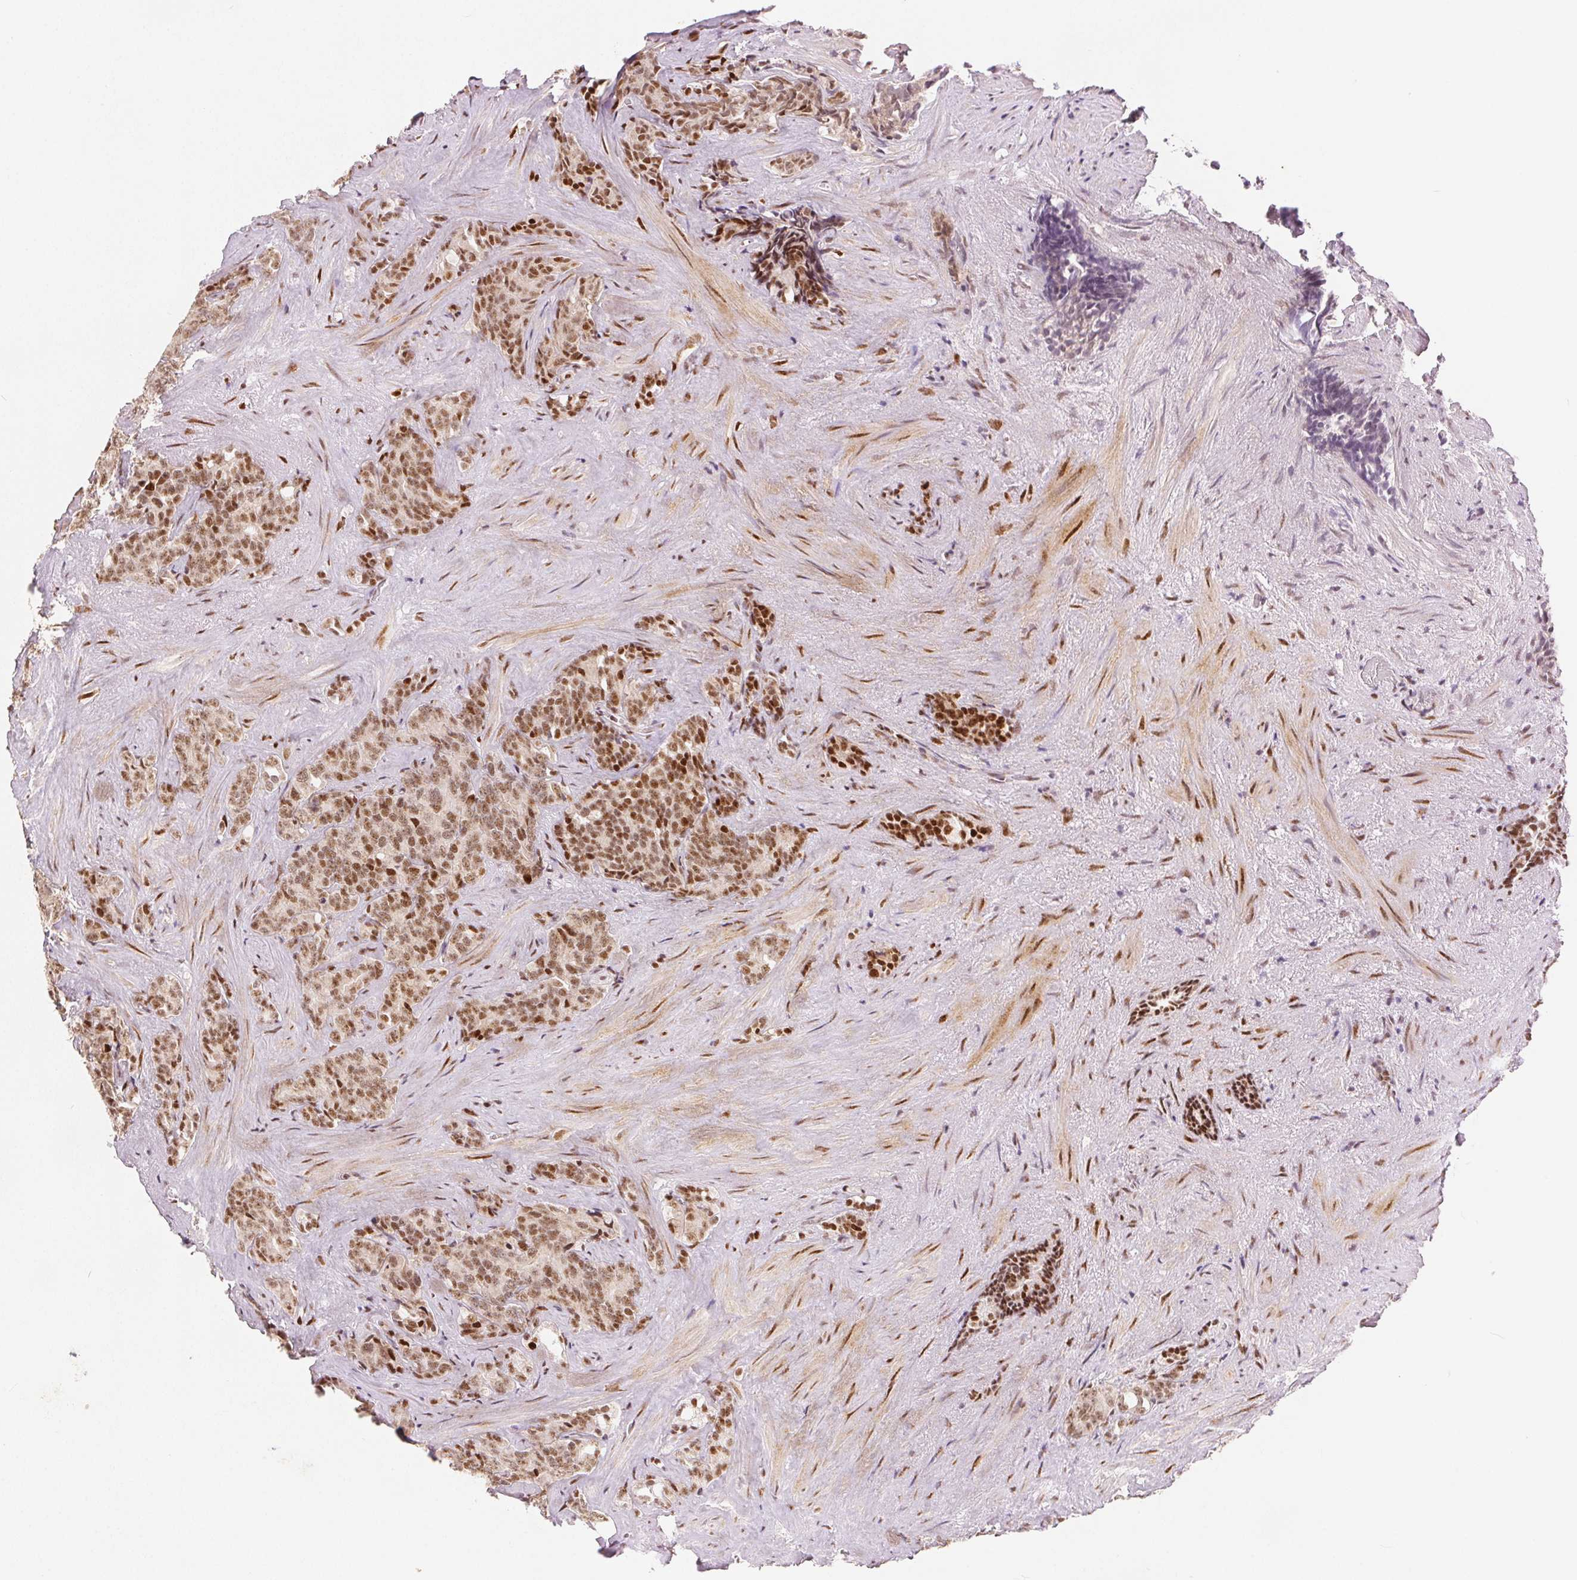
{"staining": {"intensity": "moderate", "quantity": ">75%", "location": "nuclear"}, "tissue": "prostate cancer", "cell_type": "Tumor cells", "image_type": "cancer", "snomed": [{"axis": "morphology", "description": "Adenocarcinoma, High grade"}, {"axis": "topography", "description": "Prostate"}], "caption": "A micrograph showing moderate nuclear expression in about >75% of tumor cells in prostate cancer (adenocarcinoma (high-grade)), as visualized by brown immunohistochemical staining.", "gene": "ZNF703", "patient": {"sex": "male", "age": 84}}